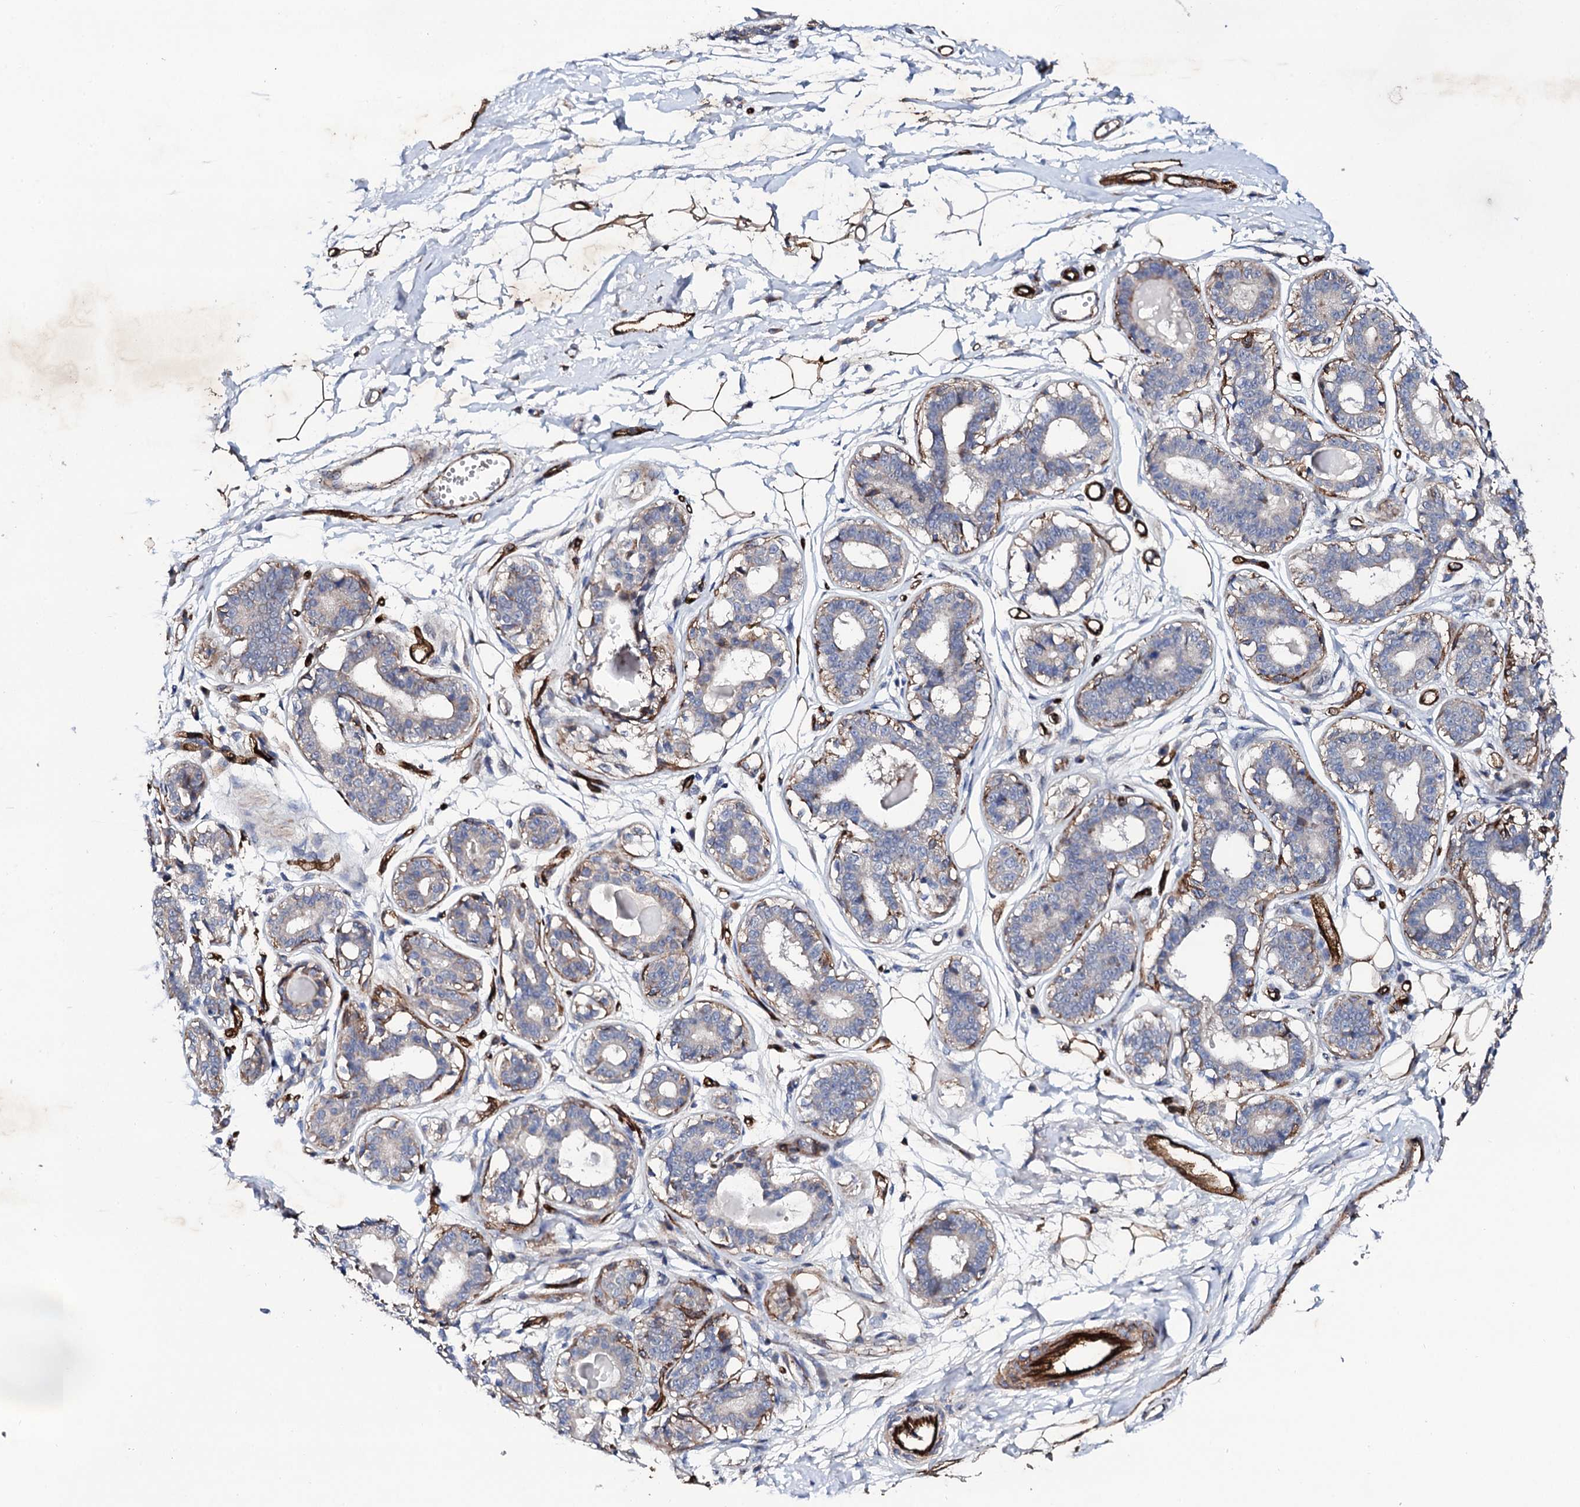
{"staining": {"intensity": "moderate", "quantity": "25%-75%", "location": "cytoplasmic/membranous"}, "tissue": "breast", "cell_type": "Adipocytes", "image_type": "normal", "snomed": [{"axis": "morphology", "description": "Normal tissue, NOS"}, {"axis": "topography", "description": "Breast"}], "caption": "Immunohistochemistry (IHC) staining of unremarkable breast, which shows medium levels of moderate cytoplasmic/membranous staining in about 25%-75% of adipocytes indicating moderate cytoplasmic/membranous protein positivity. The staining was performed using DAB (brown) for protein detection and nuclei were counterstained in hematoxylin (blue).", "gene": "DBX1", "patient": {"sex": "female", "age": 45}}